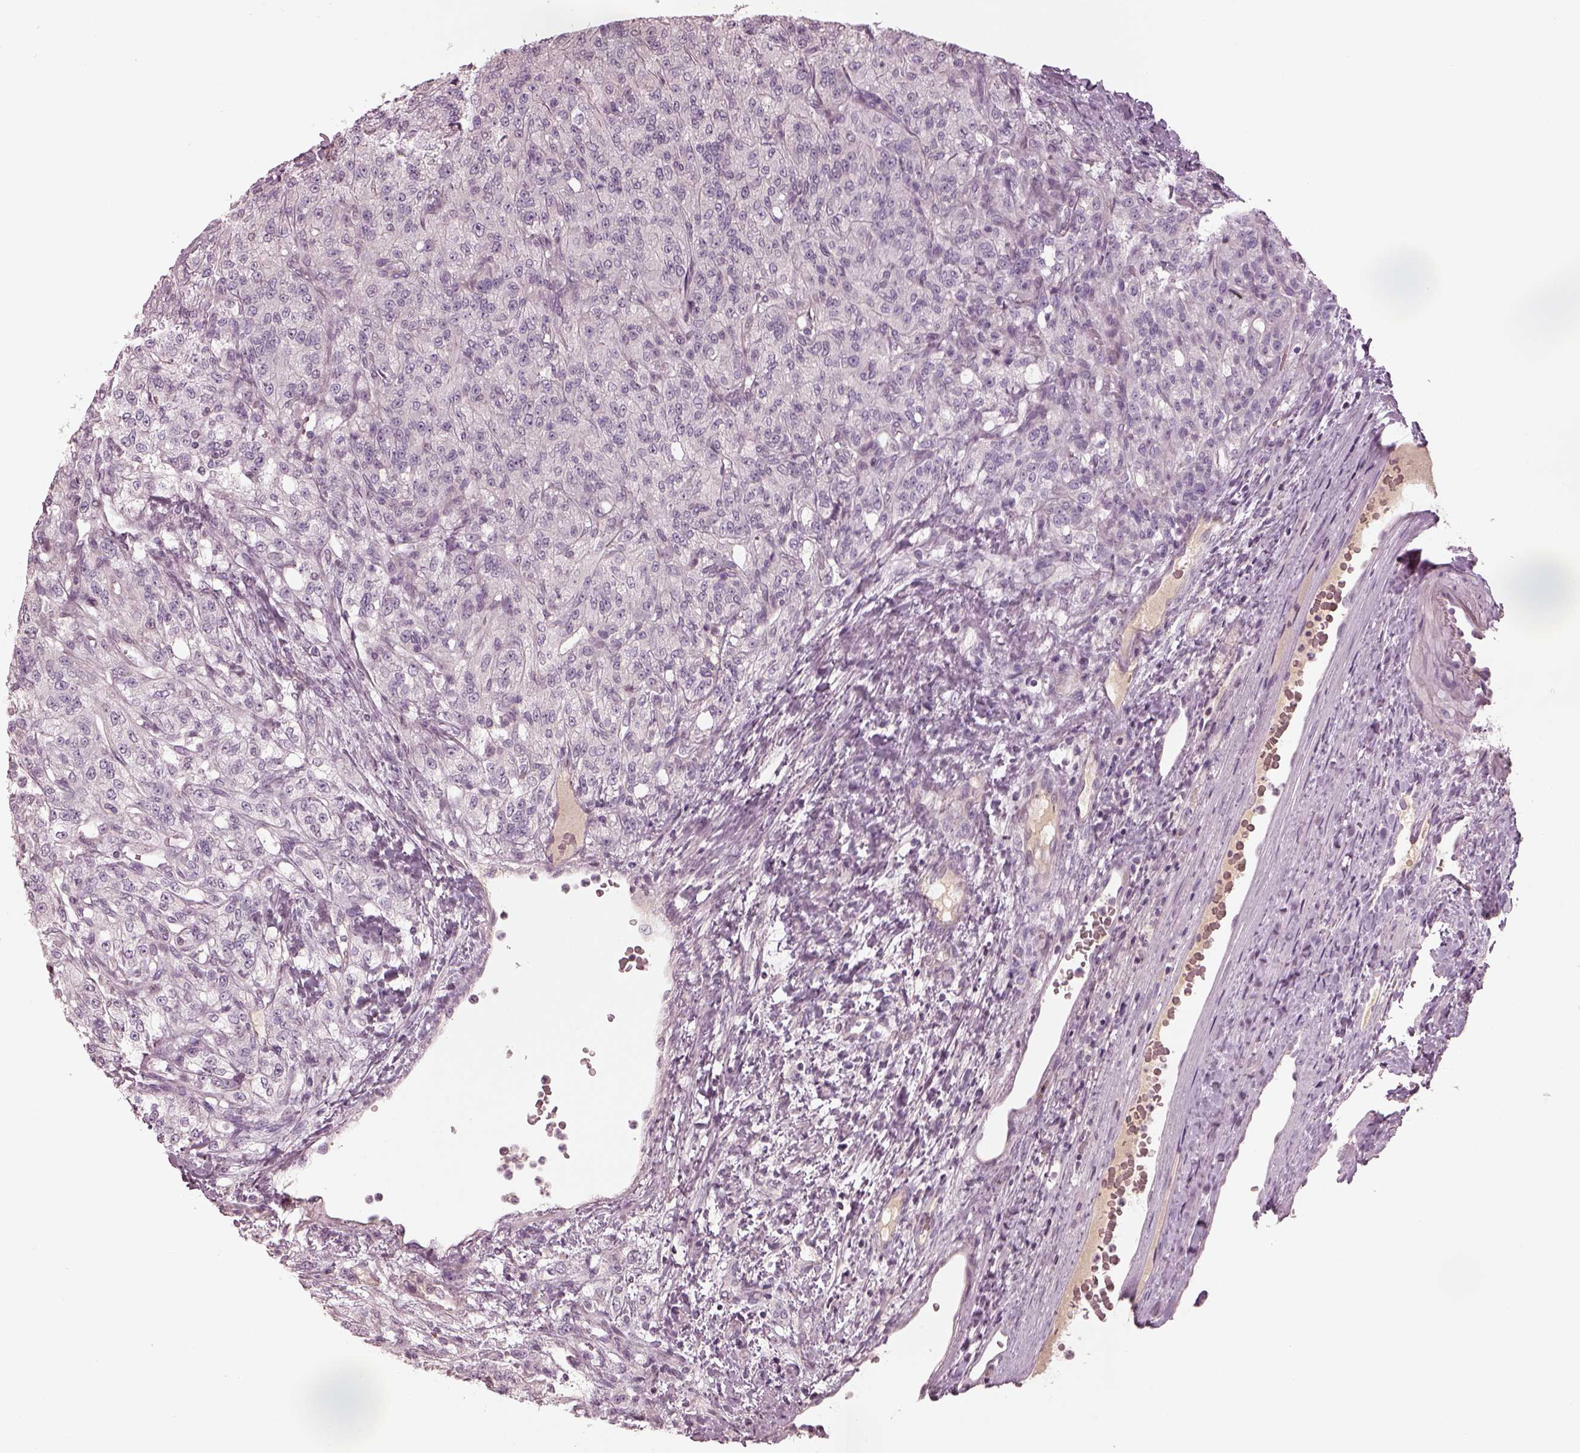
{"staining": {"intensity": "negative", "quantity": "none", "location": "none"}, "tissue": "renal cancer", "cell_type": "Tumor cells", "image_type": "cancer", "snomed": [{"axis": "morphology", "description": "Adenocarcinoma, NOS"}, {"axis": "topography", "description": "Kidney"}], "caption": "Immunohistochemistry (IHC) of human renal adenocarcinoma shows no positivity in tumor cells.", "gene": "TLX3", "patient": {"sex": "female", "age": 63}}